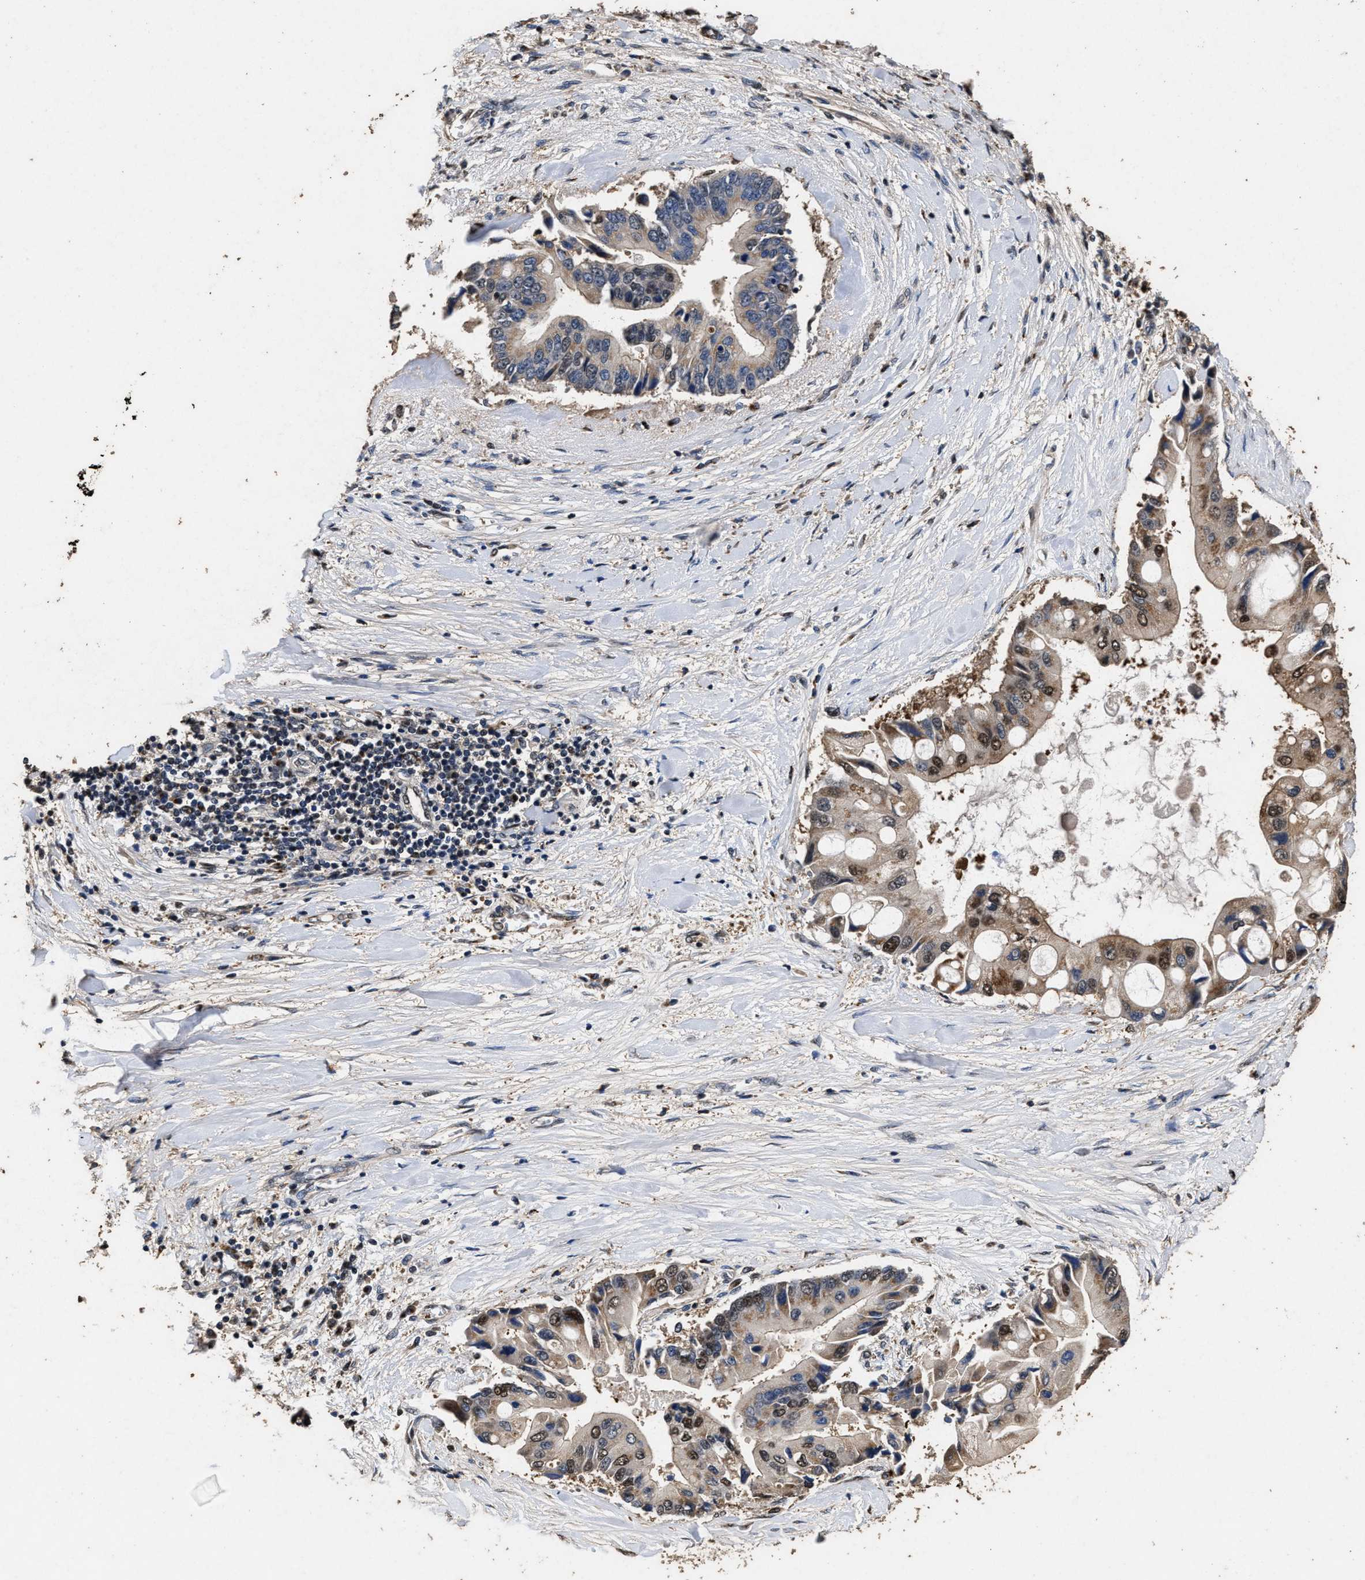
{"staining": {"intensity": "moderate", "quantity": ">75%", "location": "cytoplasmic/membranous,nuclear"}, "tissue": "liver cancer", "cell_type": "Tumor cells", "image_type": "cancer", "snomed": [{"axis": "morphology", "description": "Cholangiocarcinoma"}, {"axis": "topography", "description": "Liver"}], "caption": "Protein expression analysis of cholangiocarcinoma (liver) shows moderate cytoplasmic/membranous and nuclear expression in approximately >75% of tumor cells.", "gene": "TPST2", "patient": {"sex": "male", "age": 50}}